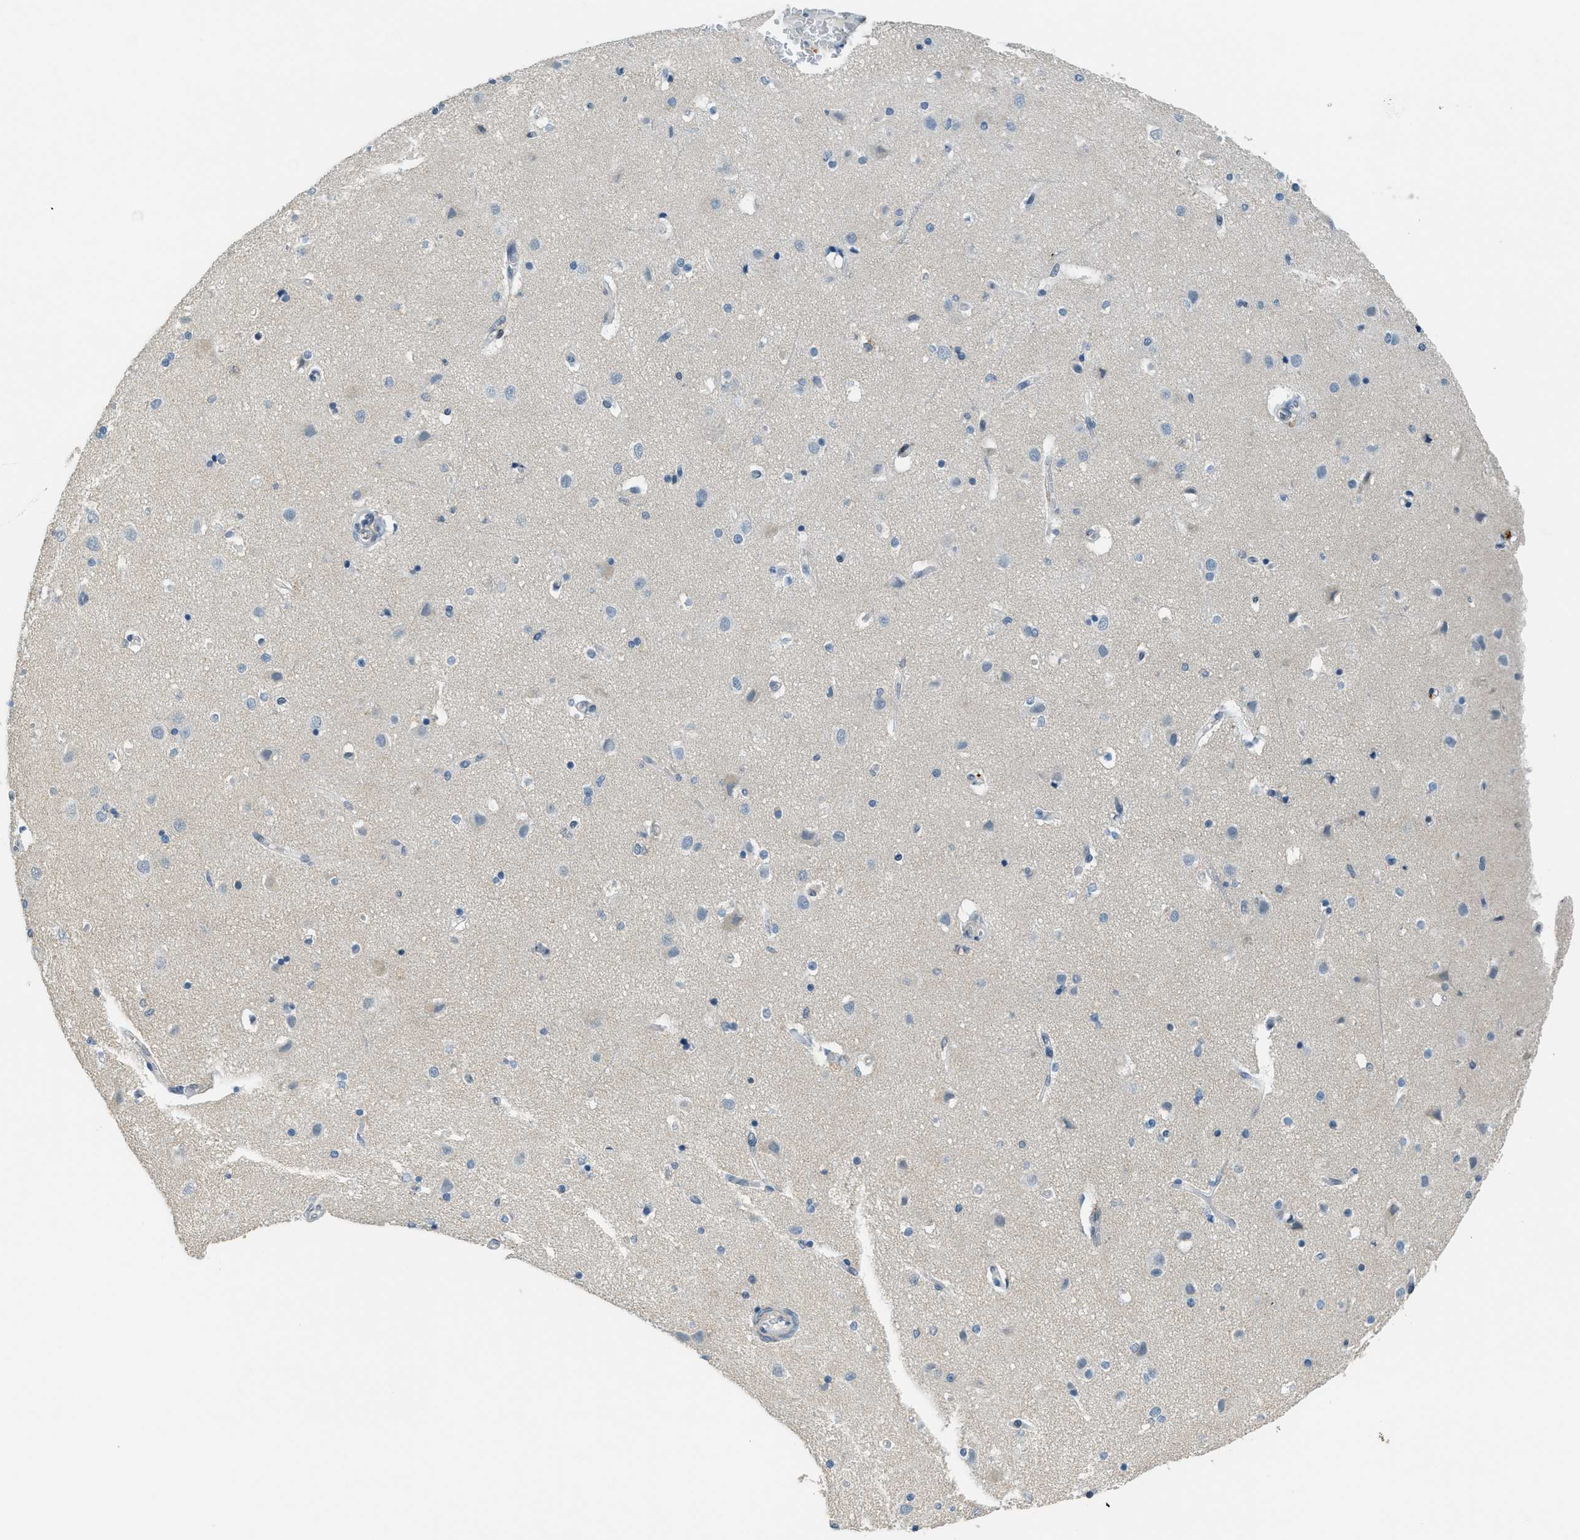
{"staining": {"intensity": "negative", "quantity": "none", "location": "none"}, "tissue": "cerebral cortex", "cell_type": "Endothelial cells", "image_type": "normal", "snomed": [{"axis": "morphology", "description": "Normal tissue, NOS"}, {"axis": "topography", "description": "Cerebral cortex"}], "caption": "This is a histopathology image of immunohistochemistry (IHC) staining of normal cerebral cortex, which shows no expression in endothelial cells.", "gene": "TCF3", "patient": {"sex": "female", "age": 54}}